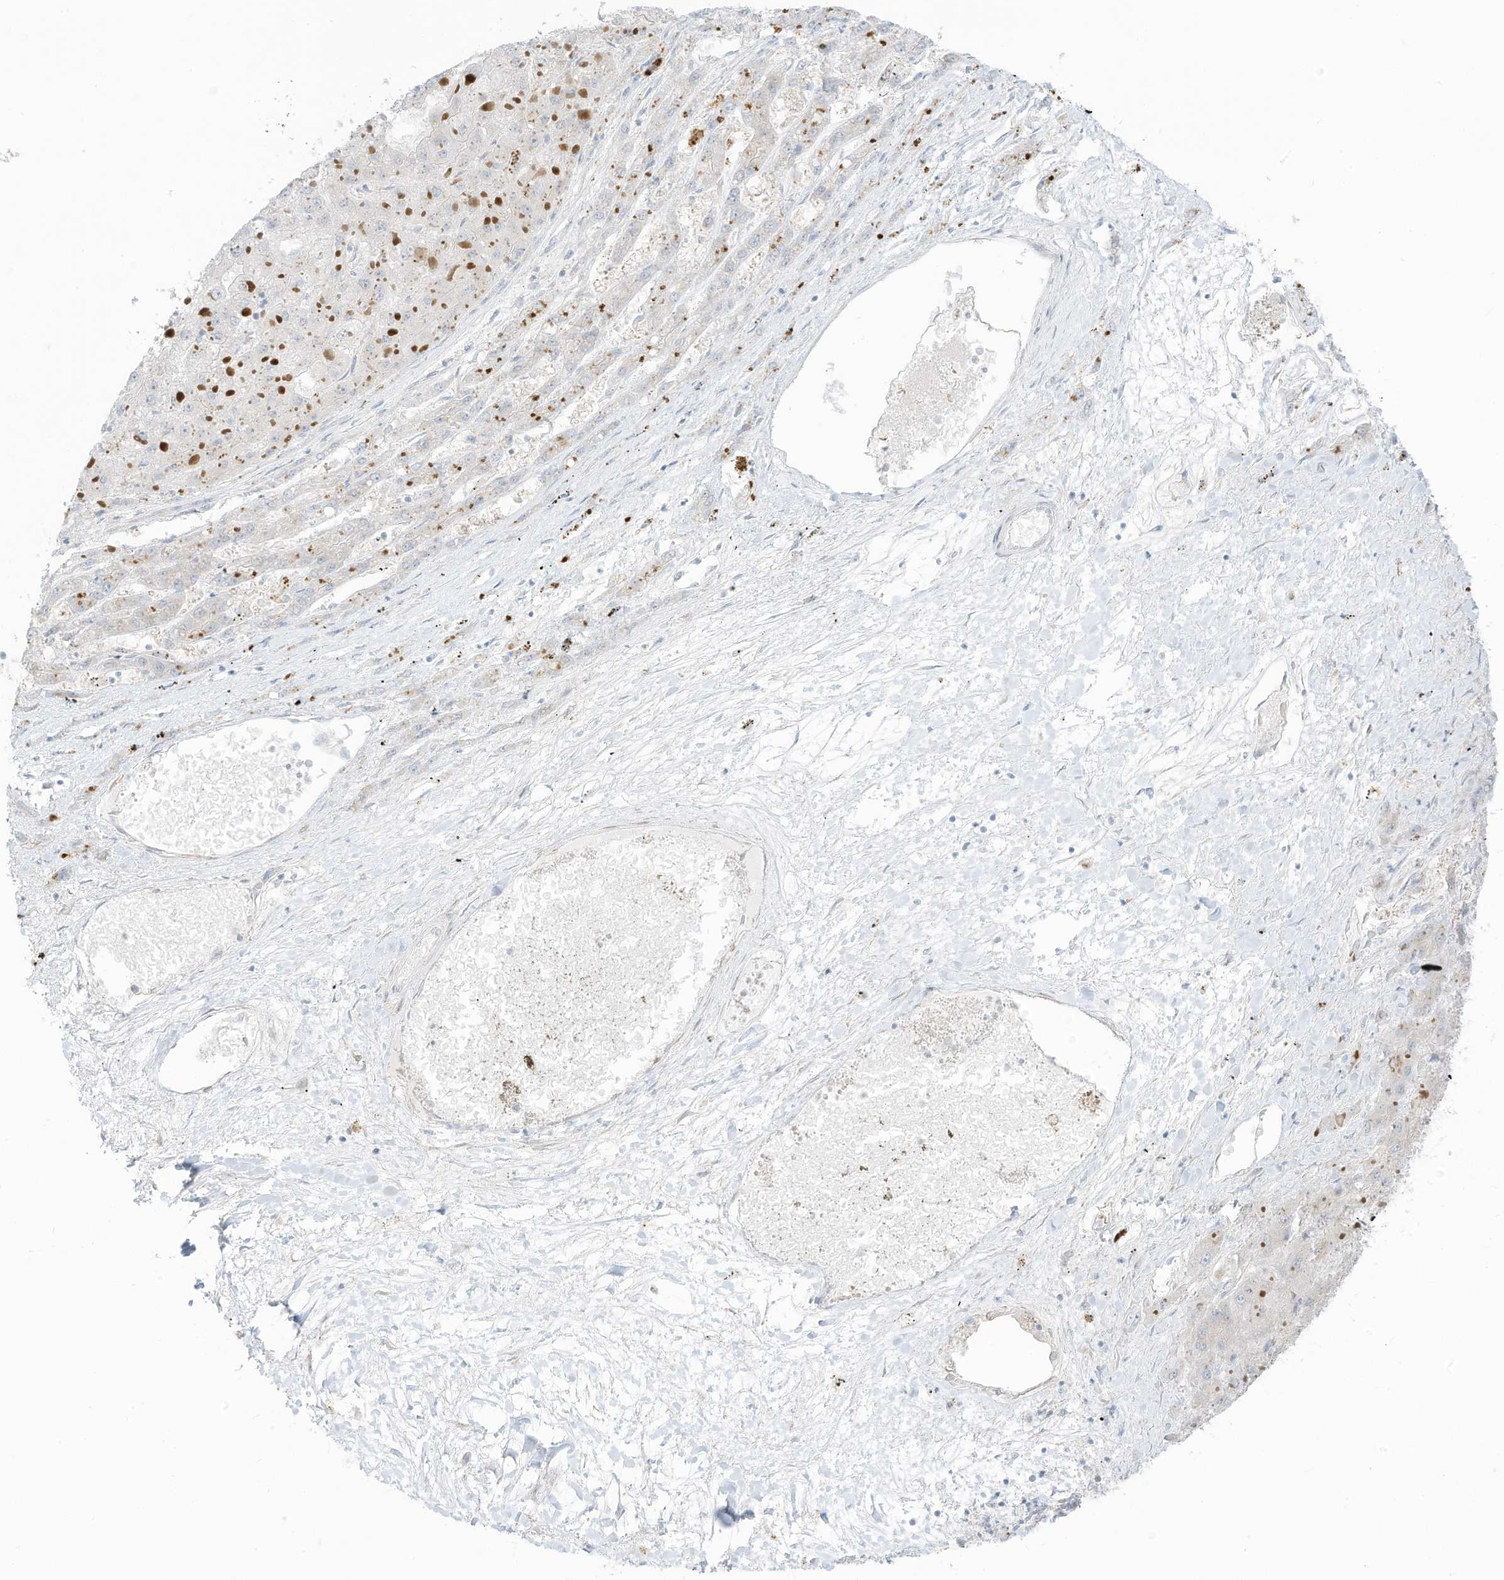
{"staining": {"intensity": "moderate", "quantity": "25%-75%", "location": "cytoplasmic/membranous"}, "tissue": "liver cancer", "cell_type": "Tumor cells", "image_type": "cancer", "snomed": [{"axis": "morphology", "description": "Carcinoma, Hepatocellular, NOS"}, {"axis": "topography", "description": "Liver"}], "caption": "An IHC photomicrograph of tumor tissue is shown. Protein staining in brown shows moderate cytoplasmic/membranous positivity in liver hepatocellular carcinoma within tumor cells. (DAB (3,3'-diaminobenzidine) IHC, brown staining for protein, blue staining for nuclei).", "gene": "ASPRV1", "patient": {"sex": "female", "age": 73}}